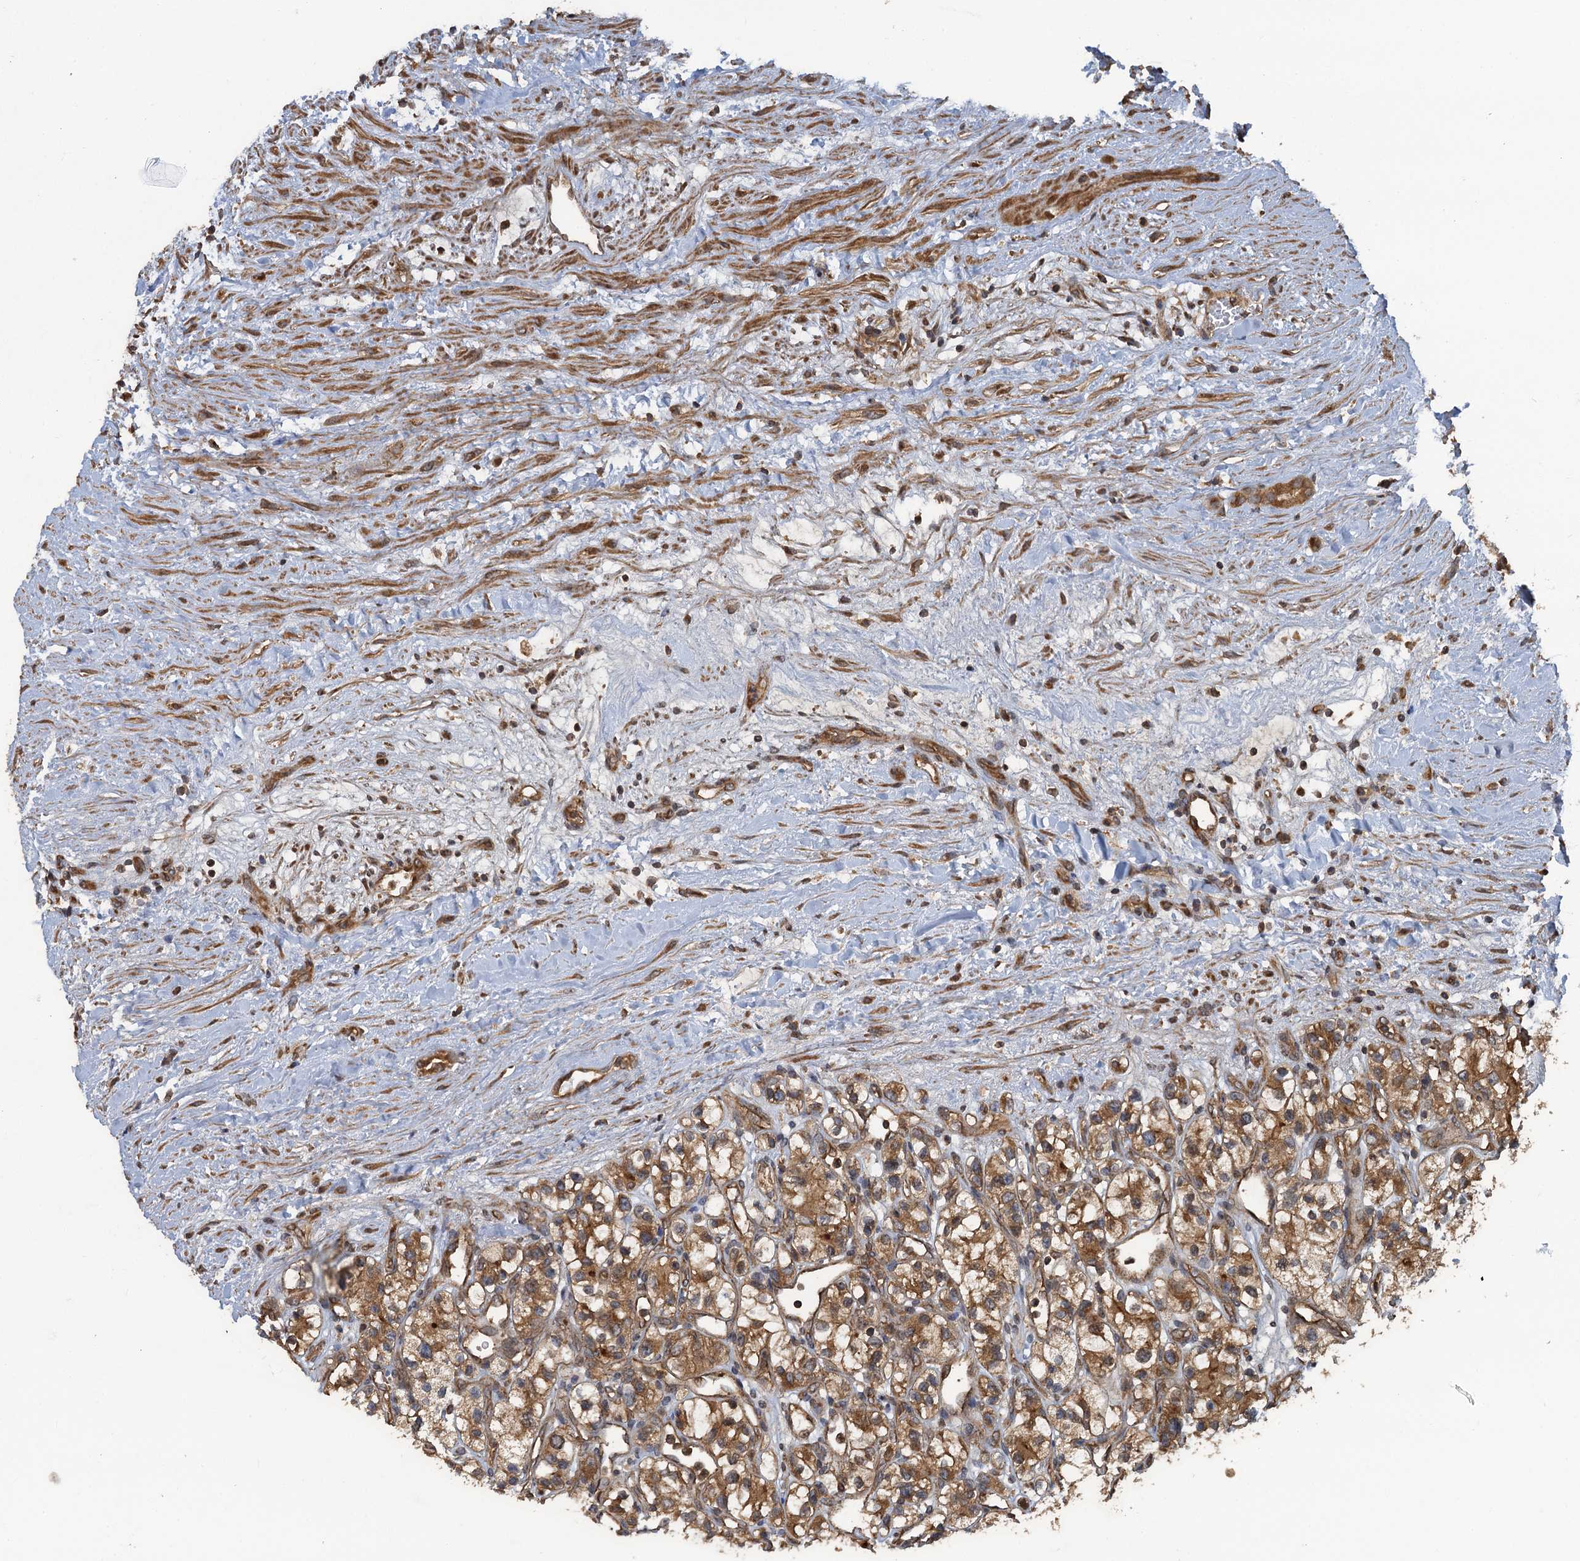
{"staining": {"intensity": "moderate", "quantity": "25%-75%", "location": "cytoplasmic/membranous"}, "tissue": "renal cancer", "cell_type": "Tumor cells", "image_type": "cancer", "snomed": [{"axis": "morphology", "description": "Adenocarcinoma, NOS"}, {"axis": "topography", "description": "Kidney"}], "caption": "A high-resolution micrograph shows IHC staining of renal cancer, which exhibits moderate cytoplasmic/membranous staining in approximately 25%-75% of tumor cells. The staining is performed using DAB brown chromogen to label protein expression. The nuclei are counter-stained blue using hematoxylin.", "gene": "GLE1", "patient": {"sex": "female", "age": 57}}